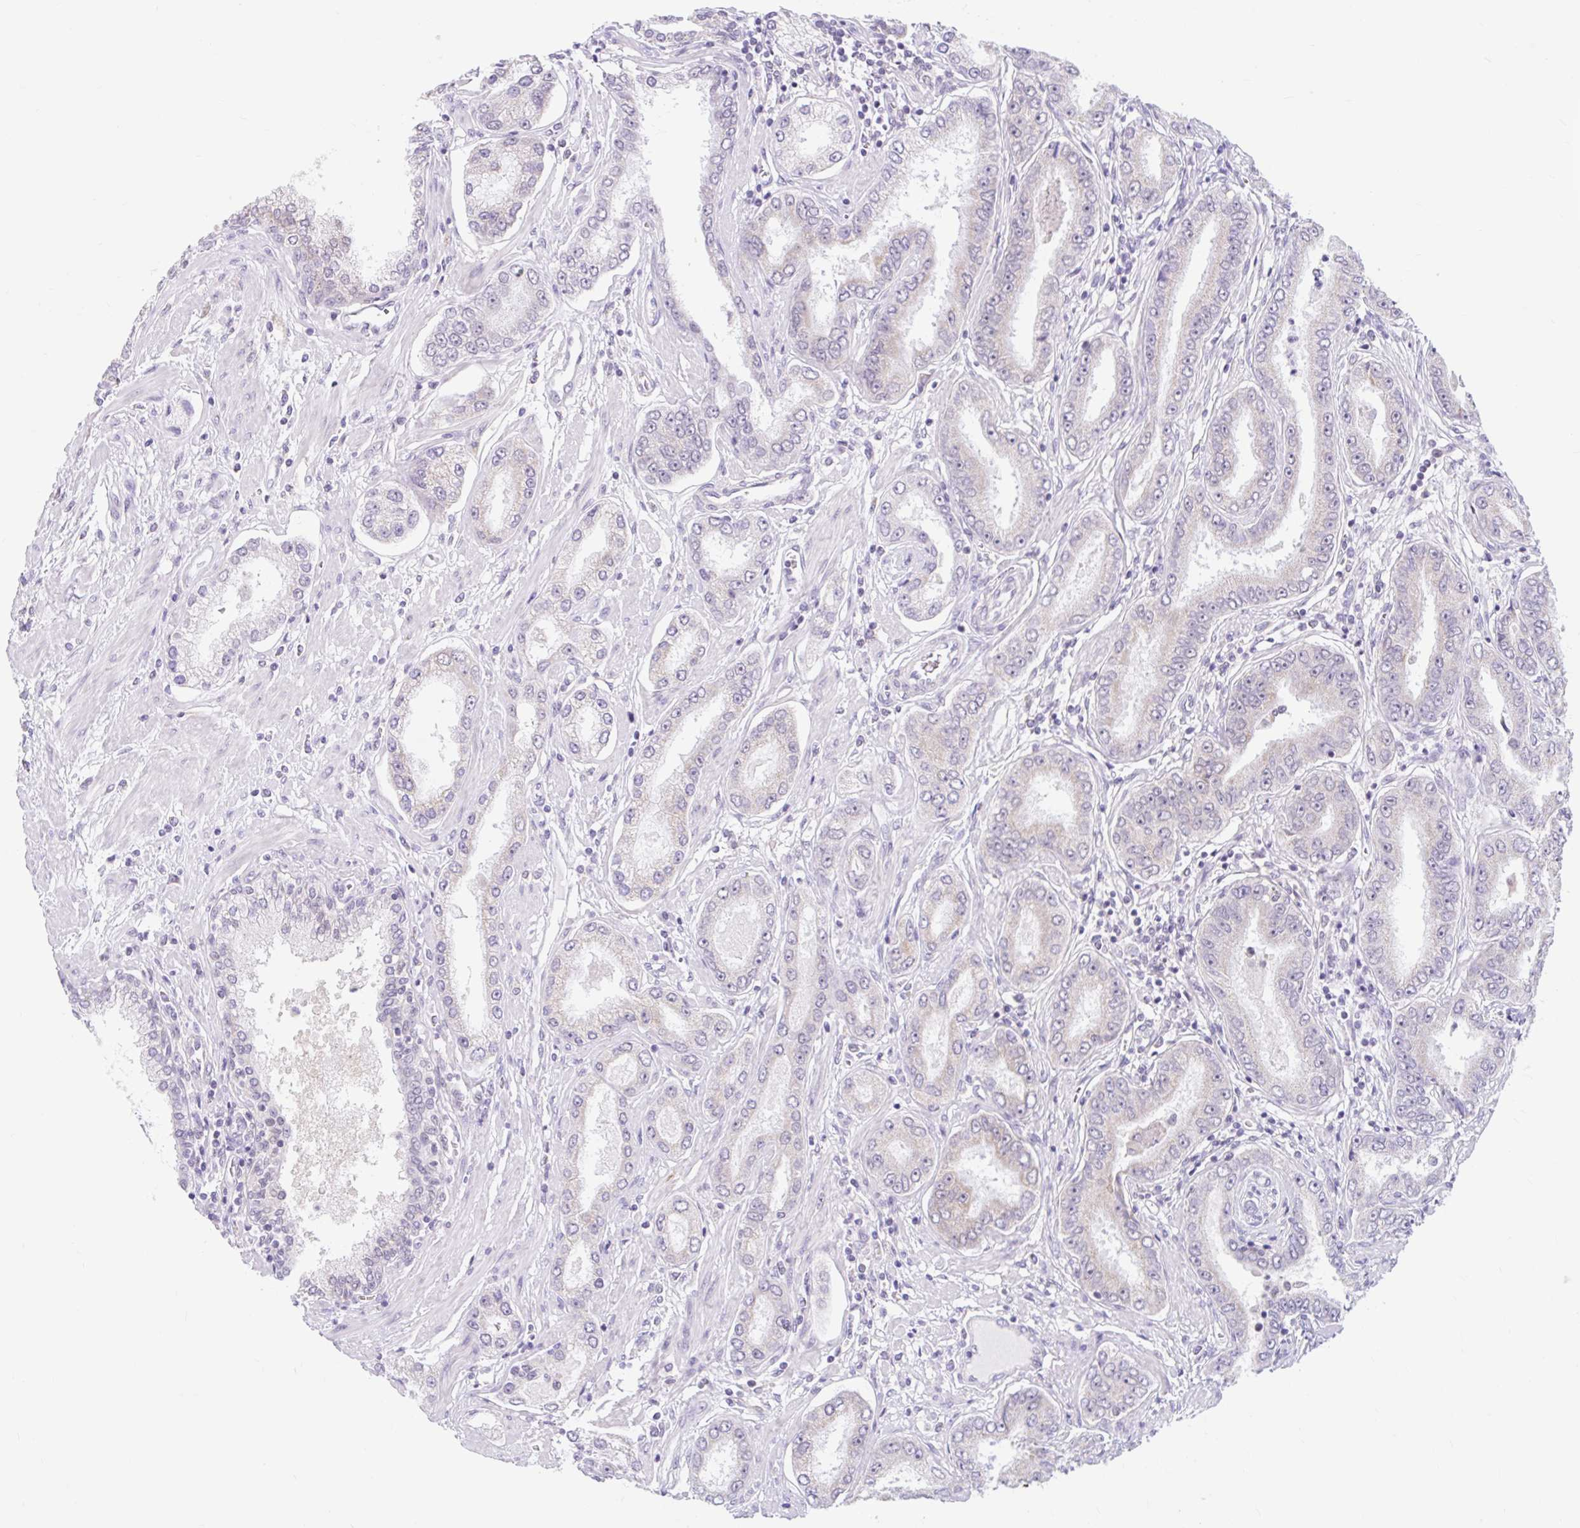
{"staining": {"intensity": "negative", "quantity": "none", "location": "none"}, "tissue": "prostate cancer", "cell_type": "Tumor cells", "image_type": "cancer", "snomed": [{"axis": "morphology", "description": "Adenocarcinoma, High grade"}, {"axis": "topography", "description": "Prostate"}], "caption": "Protein analysis of prostate high-grade adenocarcinoma displays no significant positivity in tumor cells. The staining is performed using DAB brown chromogen with nuclei counter-stained in using hematoxylin.", "gene": "ITPK1", "patient": {"sex": "male", "age": 72}}